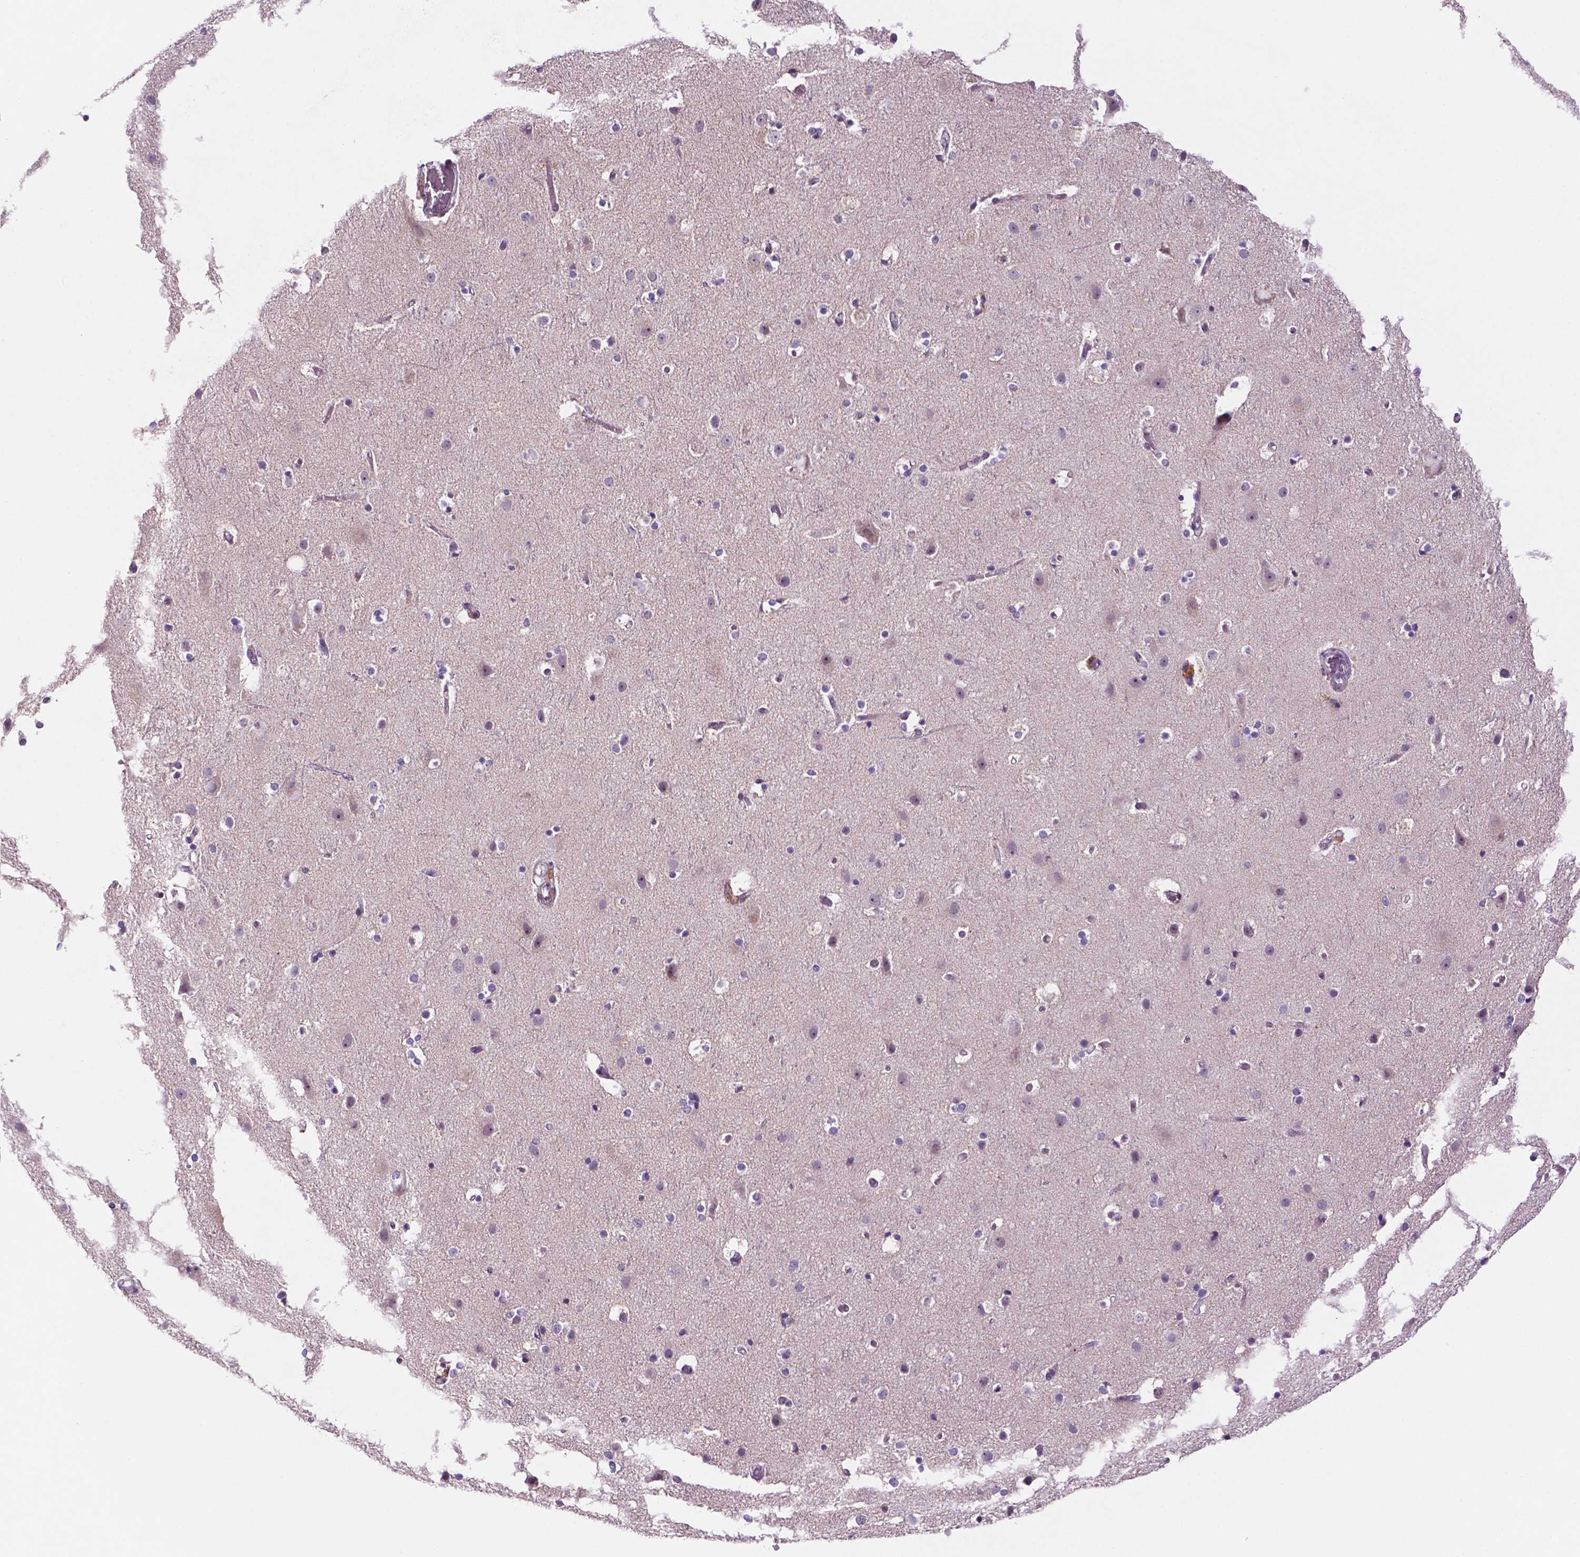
{"staining": {"intensity": "moderate", "quantity": "<25%", "location": "cytoplasmic/membranous"}, "tissue": "cerebral cortex", "cell_type": "Endothelial cells", "image_type": "normal", "snomed": [{"axis": "morphology", "description": "Normal tissue, NOS"}, {"axis": "topography", "description": "Cerebral cortex"}], "caption": "This micrograph shows unremarkable cerebral cortex stained with immunohistochemistry to label a protein in brown. The cytoplasmic/membranous of endothelial cells show moderate positivity for the protein. Nuclei are counter-stained blue.", "gene": "C18orf21", "patient": {"sex": "female", "age": 52}}